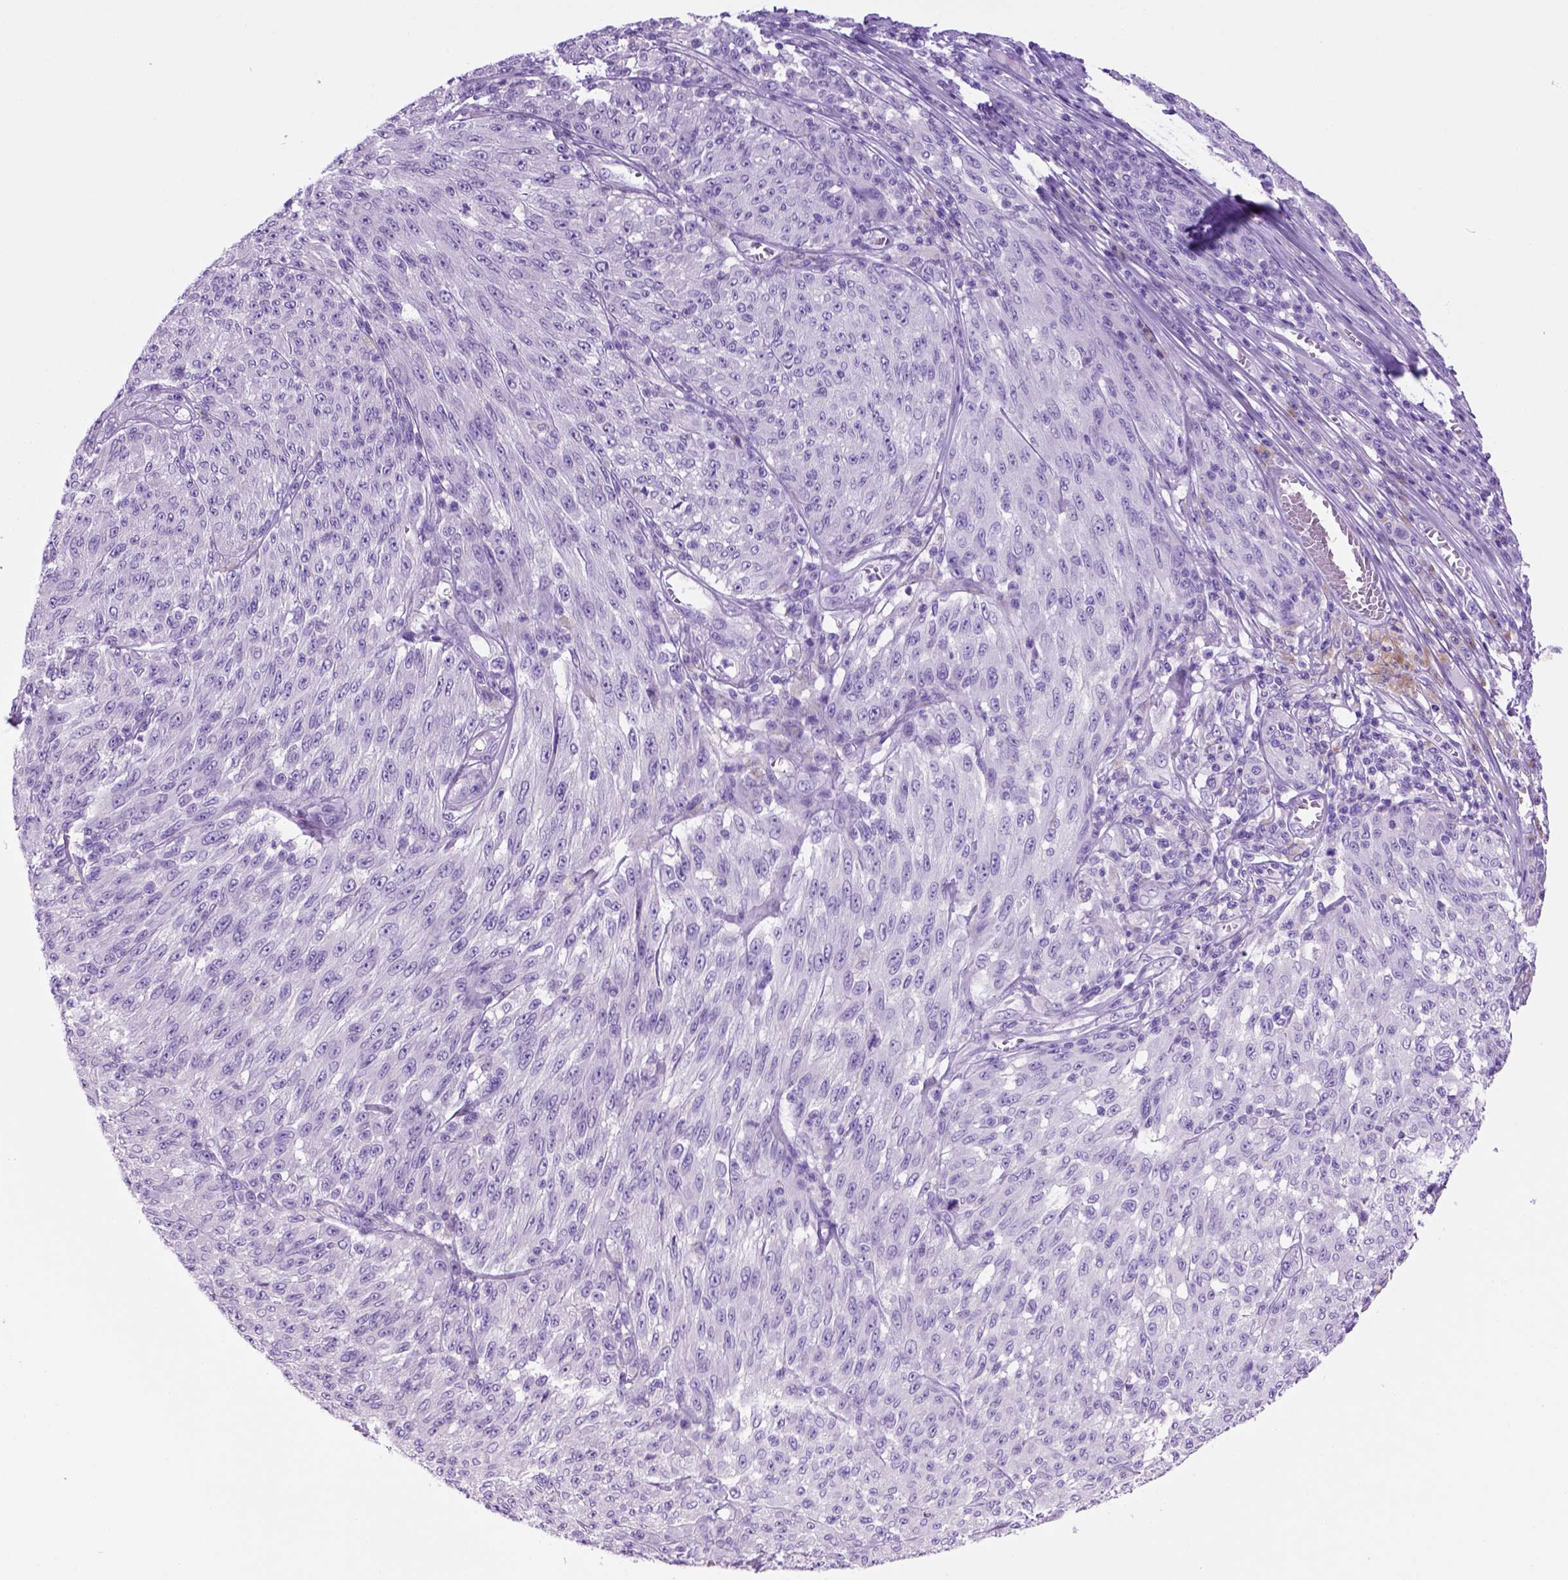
{"staining": {"intensity": "negative", "quantity": "none", "location": "none"}, "tissue": "melanoma", "cell_type": "Tumor cells", "image_type": "cancer", "snomed": [{"axis": "morphology", "description": "Malignant melanoma, NOS"}, {"axis": "topography", "description": "Skin"}], "caption": "Tumor cells are negative for brown protein staining in malignant melanoma. (Brightfield microscopy of DAB immunohistochemistry (IHC) at high magnification).", "gene": "HHIPL2", "patient": {"sex": "male", "age": 85}}